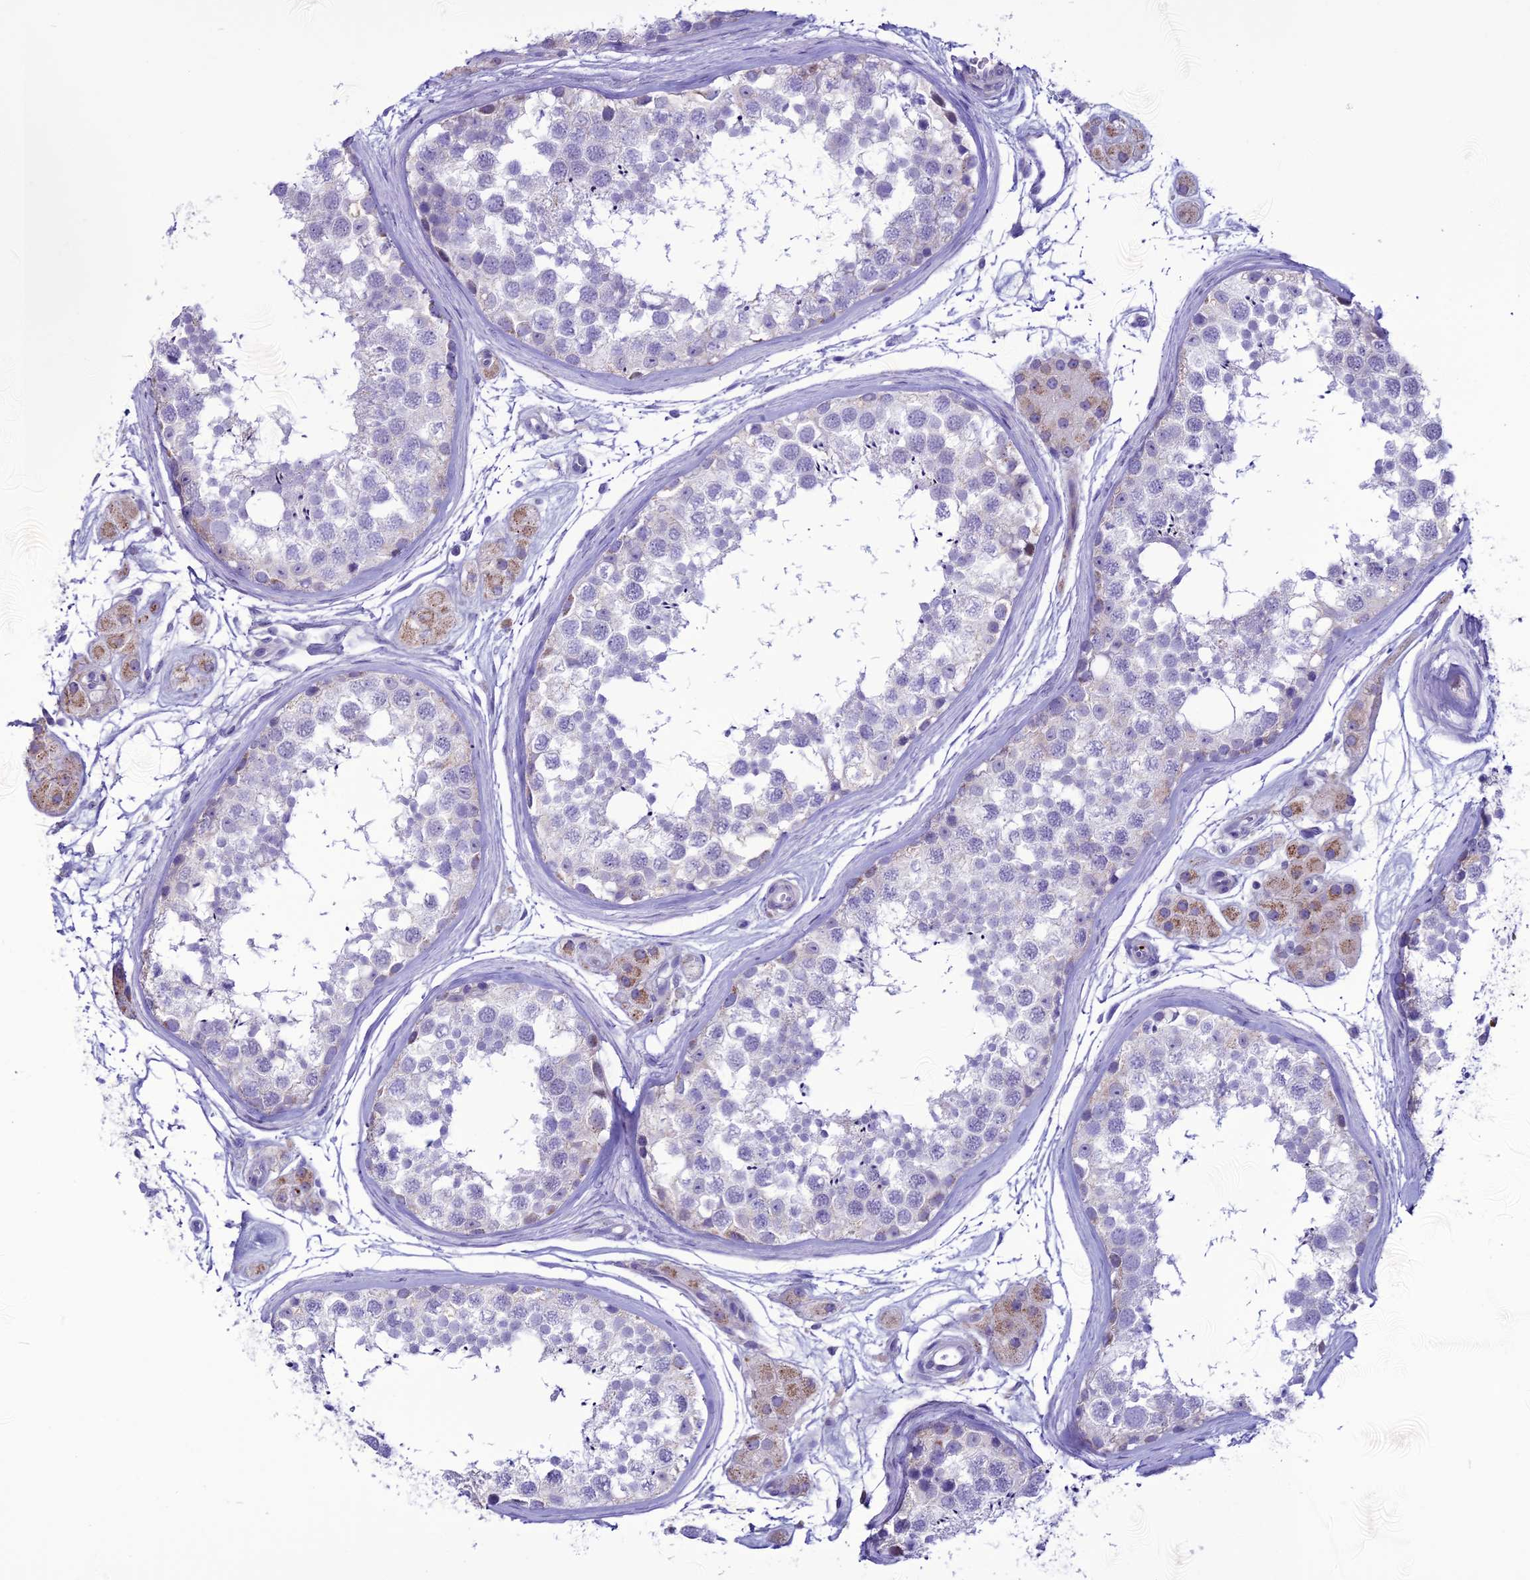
{"staining": {"intensity": "moderate", "quantity": "<25%", "location": "cytoplasmic/membranous"}, "tissue": "testis", "cell_type": "Cells in seminiferous ducts", "image_type": "normal", "snomed": [{"axis": "morphology", "description": "Normal tissue, NOS"}, {"axis": "topography", "description": "Testis"}], "caption": "Immunohistochemistry (IHC) micrograph of benign testis: human testis stained using immunohistochemistry displays low levels of moderate protein expression localized specifically in the cytoplasmic/membranous of cells in seminiferous ducts, appearing as a cytoplasmic/membranous brown color.", "gene": "C21orf140", "patient": {"sex": "male", "age": 56}}